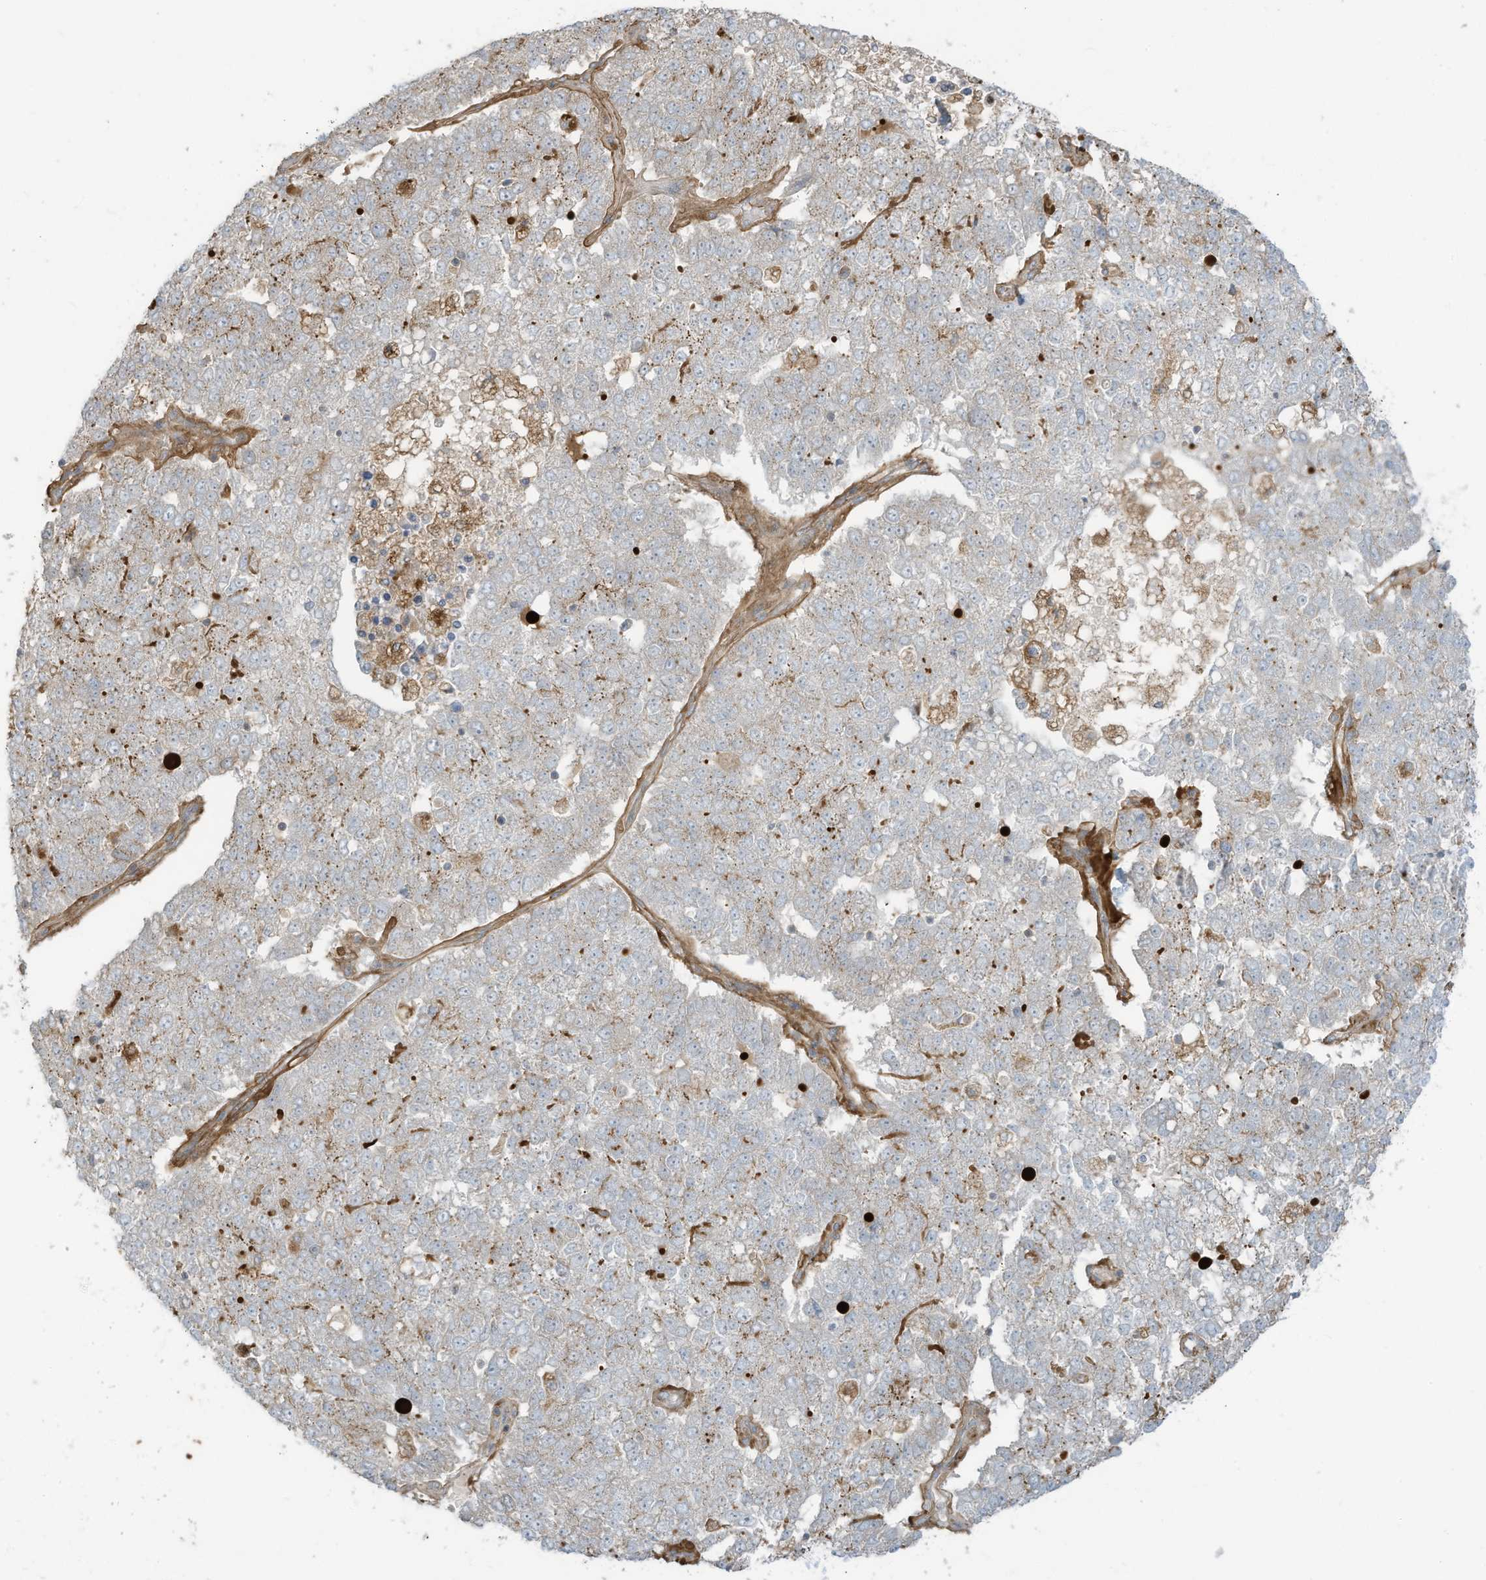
{"staining": {"intensity": "weak", "quantity": "<25%", "location": "cytoplasmic/membranous"}, "tissue": "pancreatic cancer", "cell_type": "Tumor cells", "image_type": "cancer", "snomed": [{"axis": "morphology", "description": "Adenocarcinoma, NOS"}, {"axis": "topography", "description": "Pancreas"}], "caption": "The image reveals no staining of tumor cells in adenocarcinoma (pancreatic). (DAB (3,3'-diaminobenzidine) immunohistochemistry (IHC) visualized using brightfield microscopy, high magnification).", "gene": "DZIP3", "patient": {"sex": "female", "age": 61}}